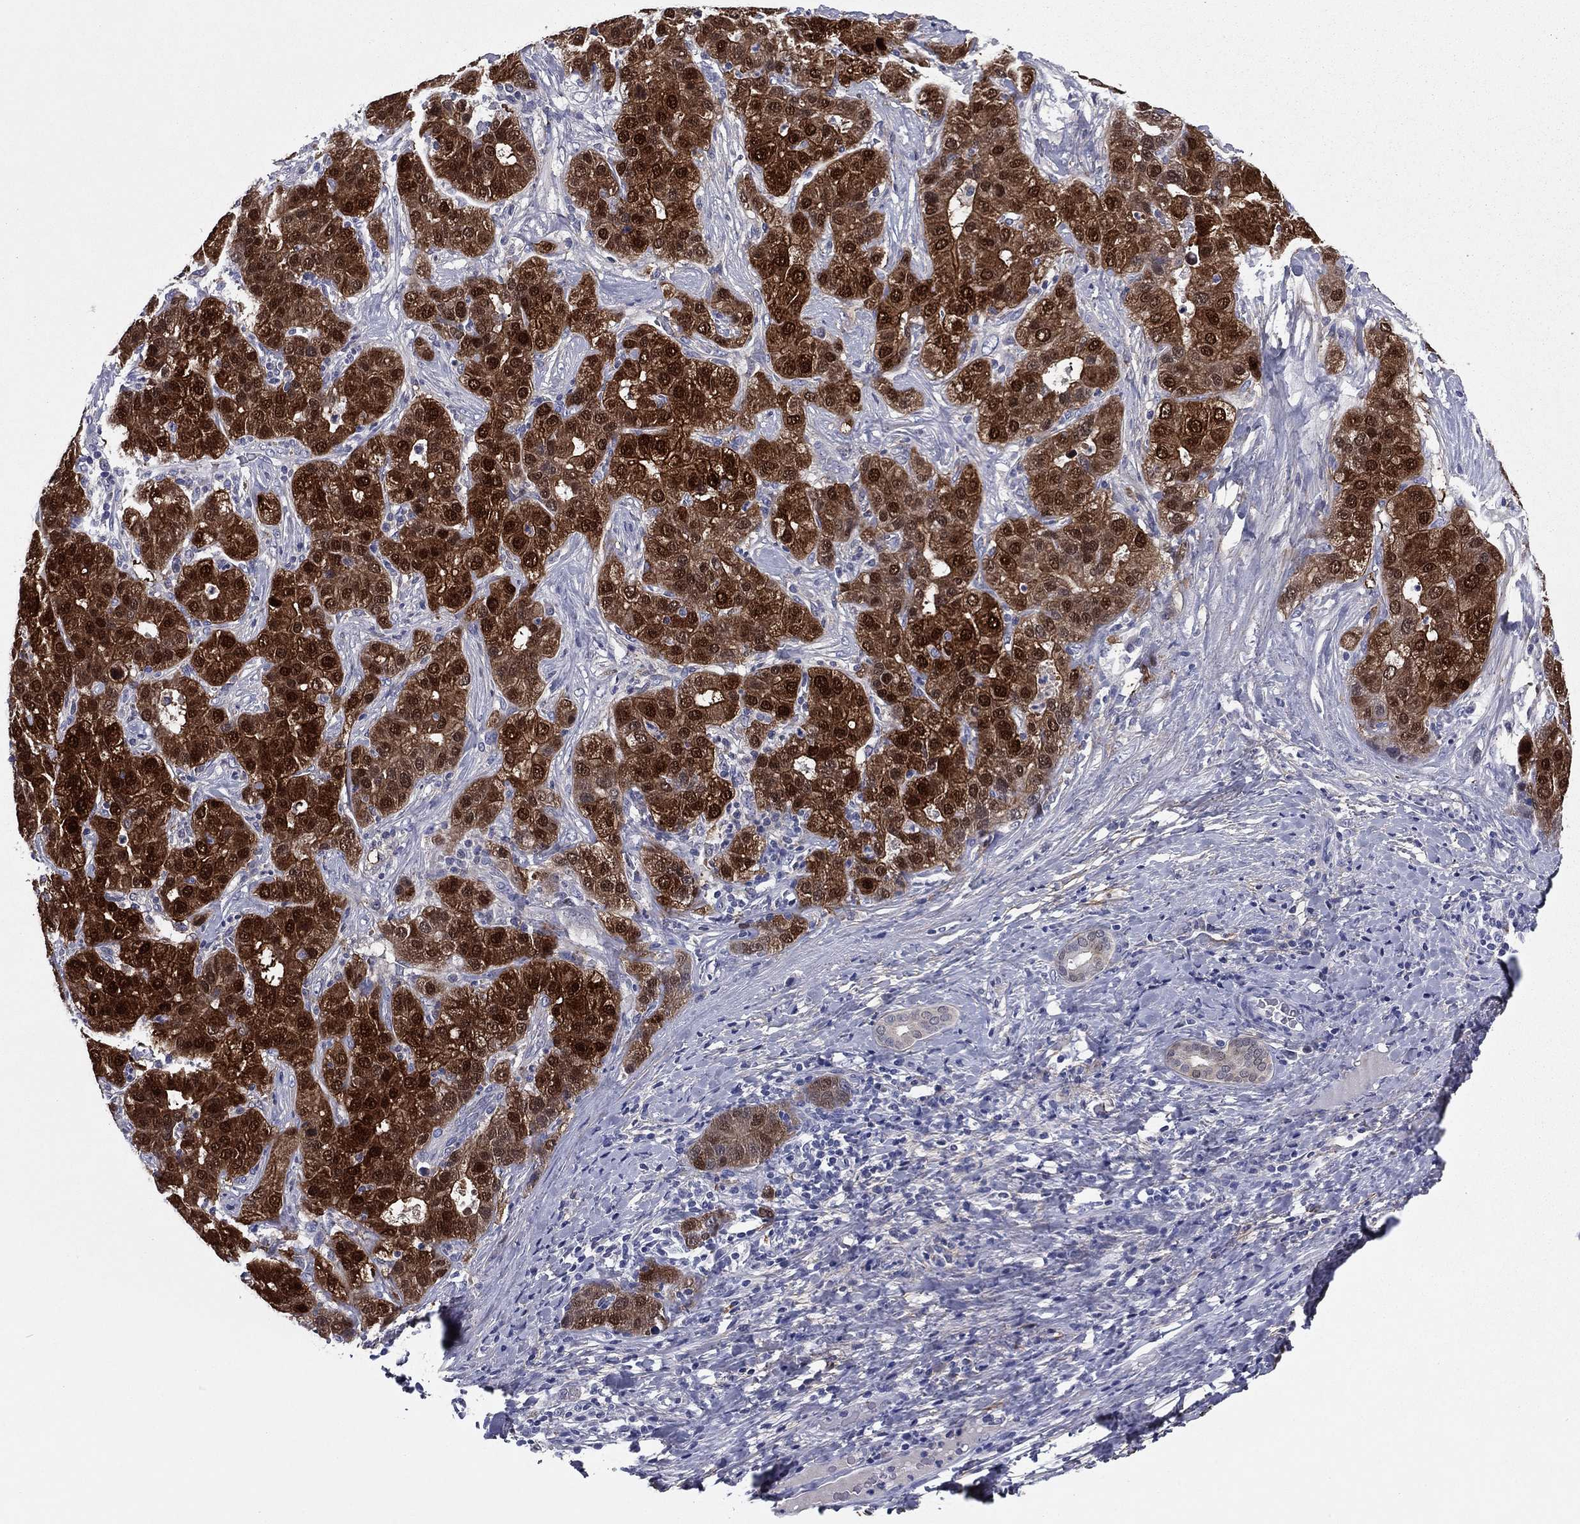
{"staining": {"intensity": "strong", "quantity": "25%-75%", "location": "cytoplasmic/membranous,nuclear"}, "tissue": "liver cancer", "cell_type": "Tumor cells", "image_type": "cancer", "snomed": [{"axis": "morphology", "description": "Carcinoma, Hepatocellular, NOS"}, {"axis": "topography", "description": "Liver"}], "caption": "Hepatocellular carcinoma (liver) stained with a protein marker reveals strong staining in tumor cells.", "gene": "REXO5", "patient": {"sex": "male", "age": 65}}